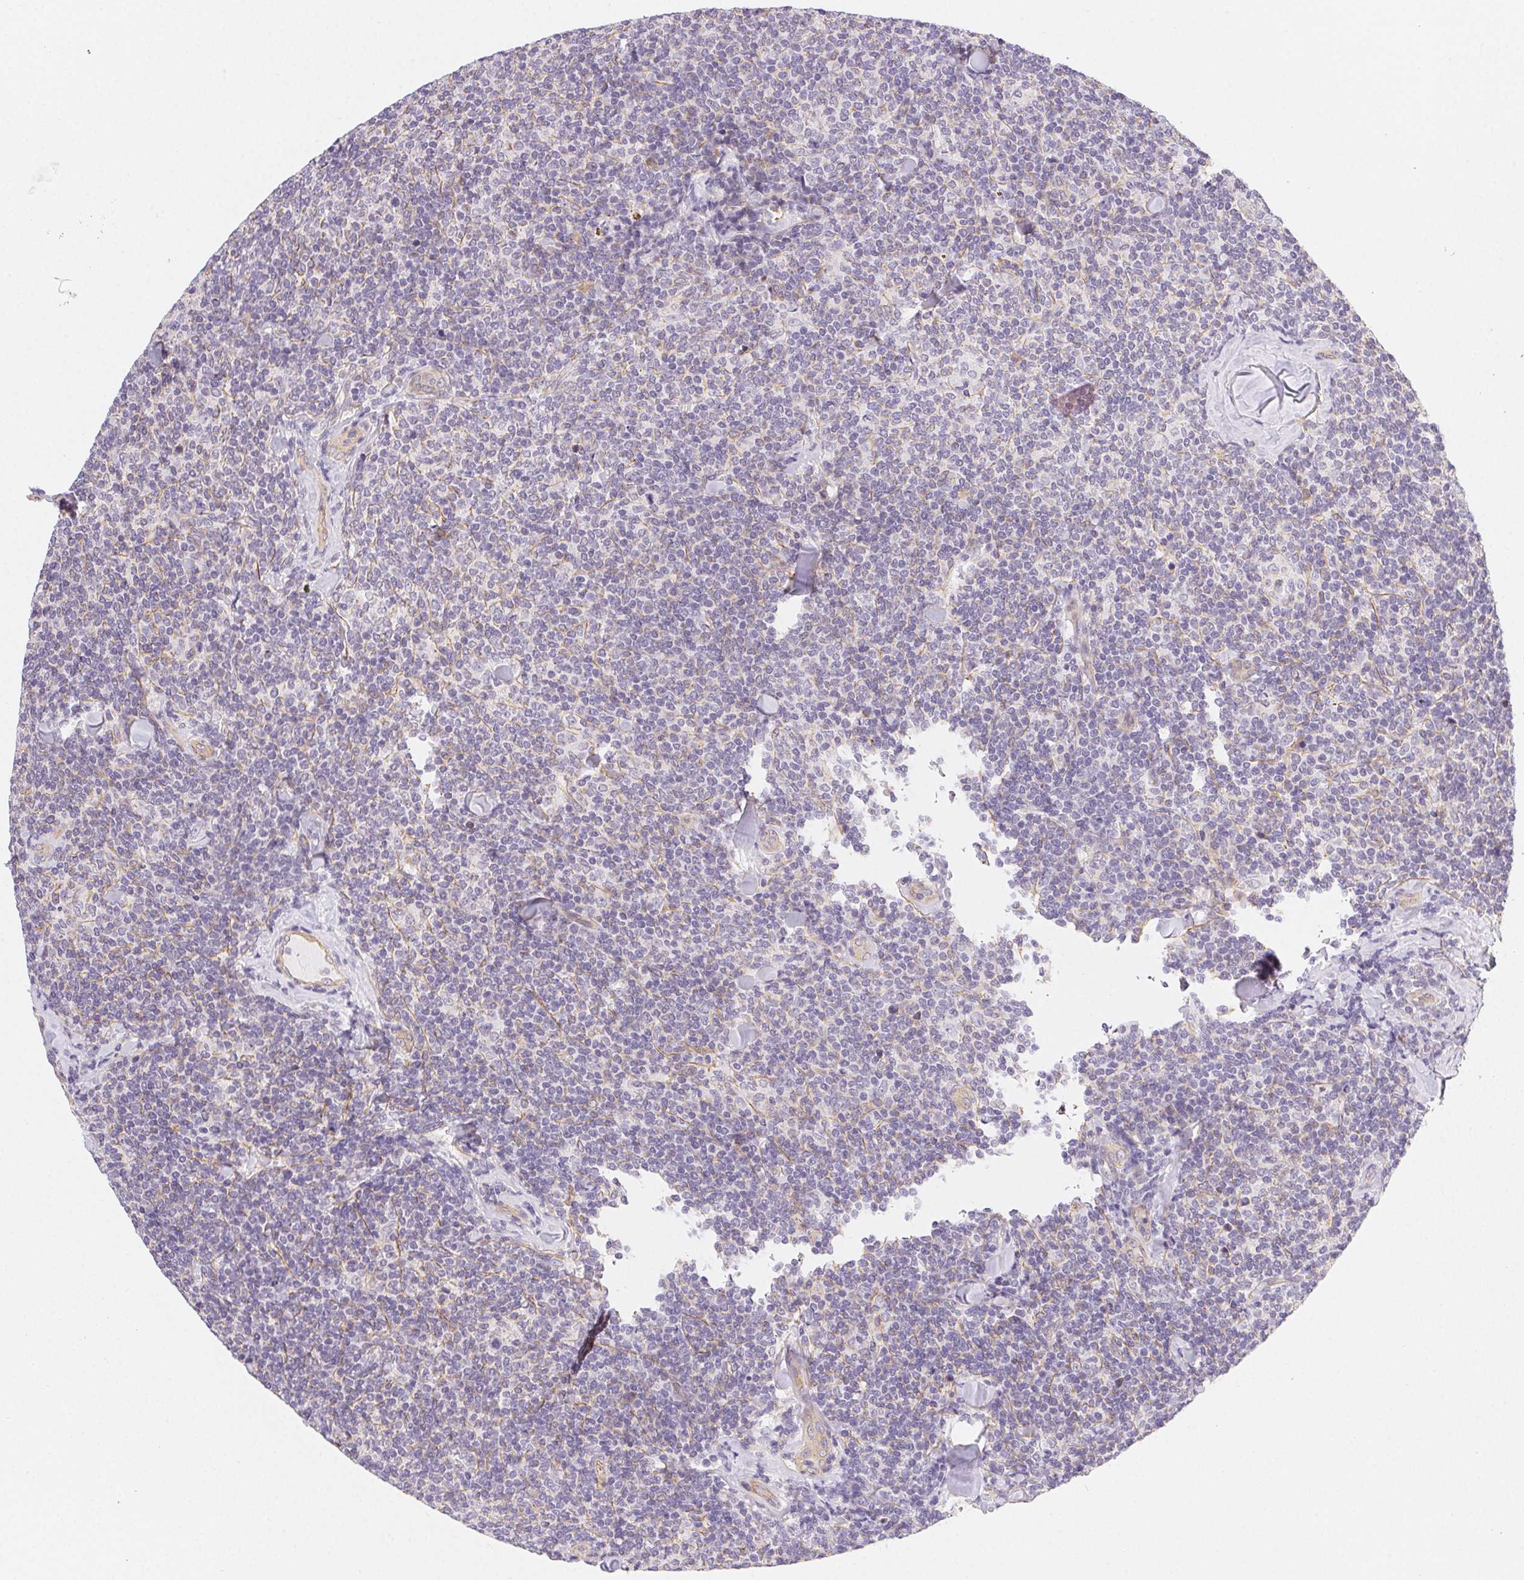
{"staining": {"intensity": "negative", "quantity": "none", "location": "none"}, "tissue": "lymphoma", "cell_type": "Tumor cells", "image_type": "cancer", "snomed": [{"axis": "morphology", "description": "Malignant lymphoma, non-Hodgkin's type, Low grade"}, {"axis": "topography", "description": "Lymph node"}], "caption": "An image of human lymphoma is negative for staining in tumor cells.", "gene": "CSN1S1", "patient": {"sex": "female", "age": 56}}